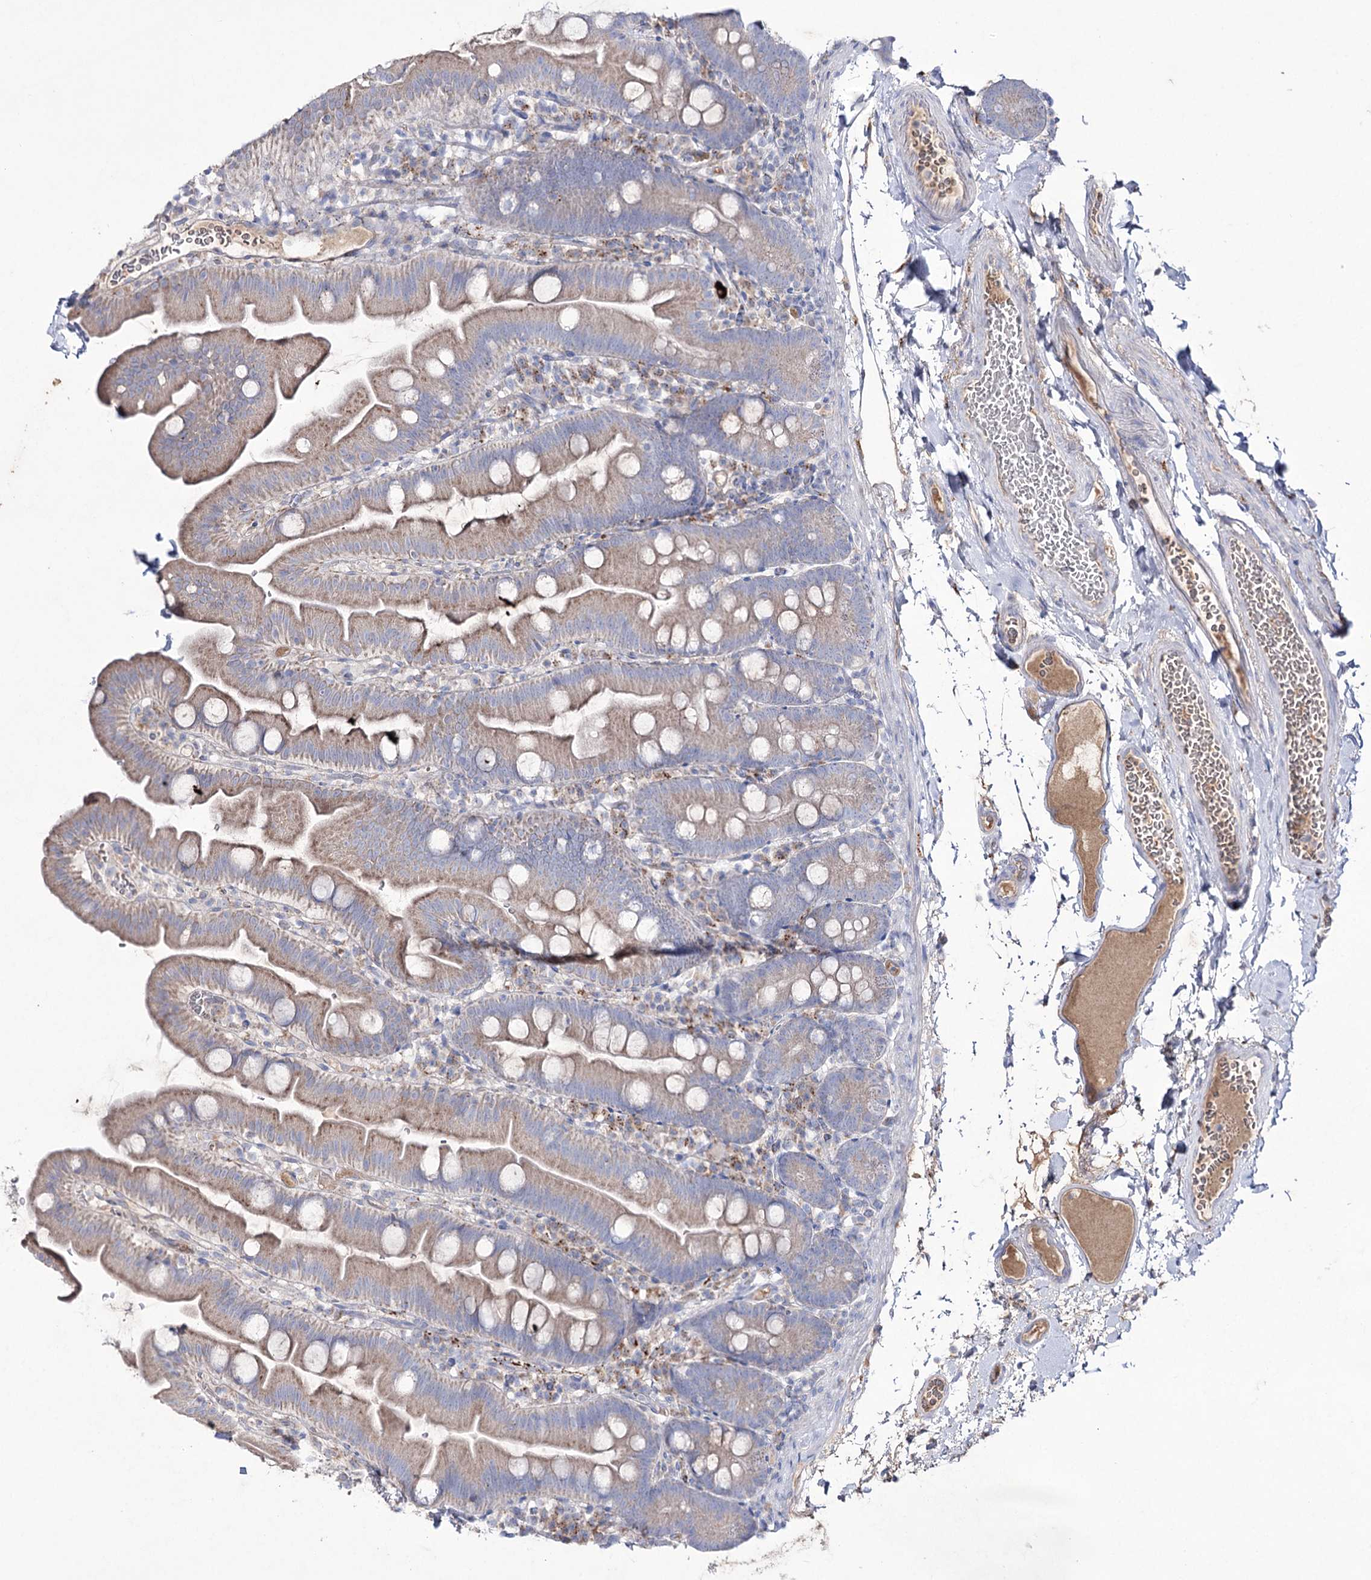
{"staining": {"intensity": "moderate", "quantity": "25%-75%", "location": "cytoplasmic/membranous"}, "tissue": "small intestine", "cell_type": "Glandular cells", "image_type": "normal", "snomed": [{"axis": "morphology", "description": "Normal tissue, NOS"}, {"axis": "topography", "description": "Small intestine"}], "caption": "Small intestine stained with a protein marker exhibits moderate staining in glandular cells.", "gene": "NAGLU", "patient": {"sex": "female", "age": 68}}